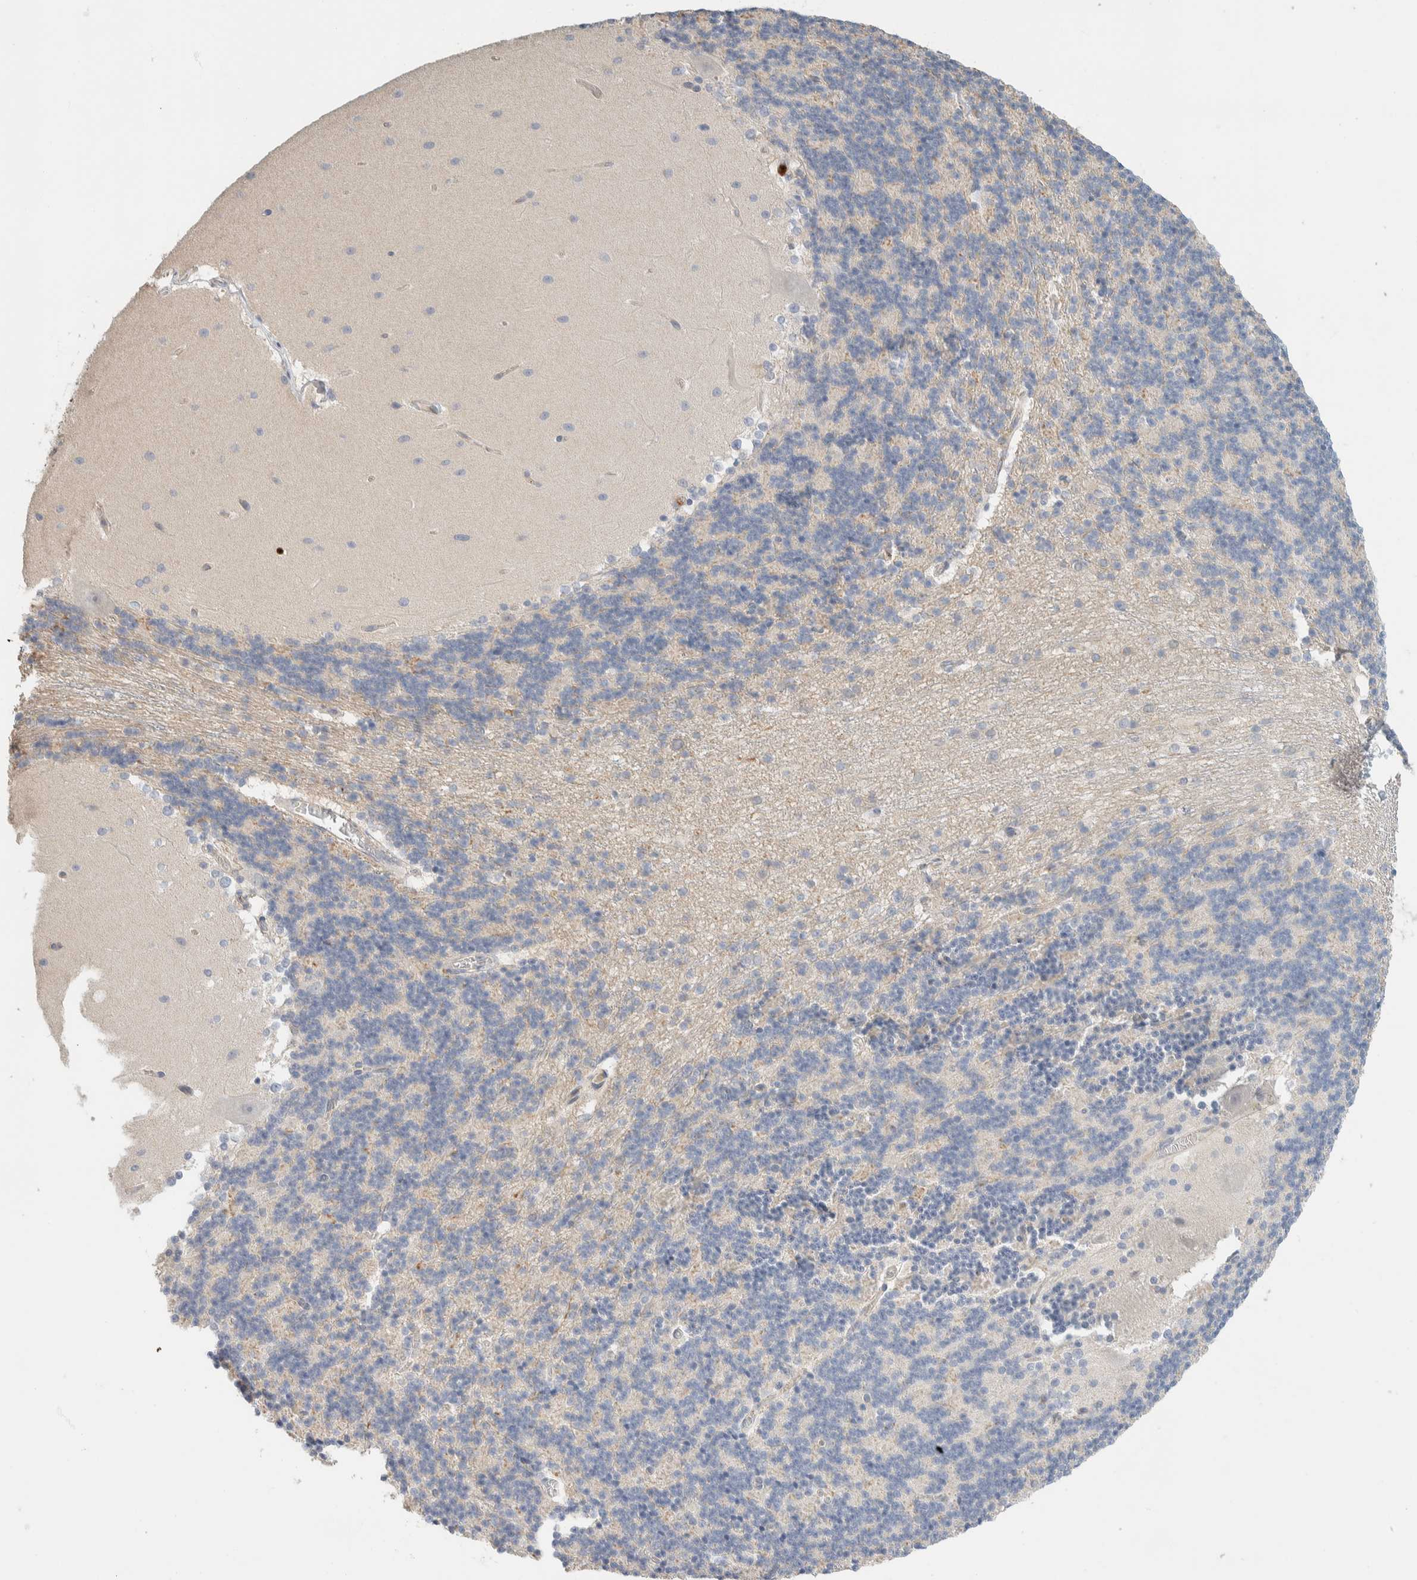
{"staining": {"intensity": "negative", "quantity": "none", "location": "none"}, "tissue": "cerebellum", "cell_type": "Cells in granular layer", "image_type": "normal", "snomed": [{"axis": "morphology", "description": "Normal tissue, NOS"}, {"axis": "topography", "description": "Cerebellum"}], "caption": "IHC micrograph of normal cerebellum: cerebellum stained with DAB displays no significant protein staining in cells in granular layer. (Brightfield microscopy of DAB (3,3'-diaminobenzidine) immunohistochemistry (IHC) at high magnification).", "gene": "SETD4", "patient": {"sex": "female", "age": 19}}